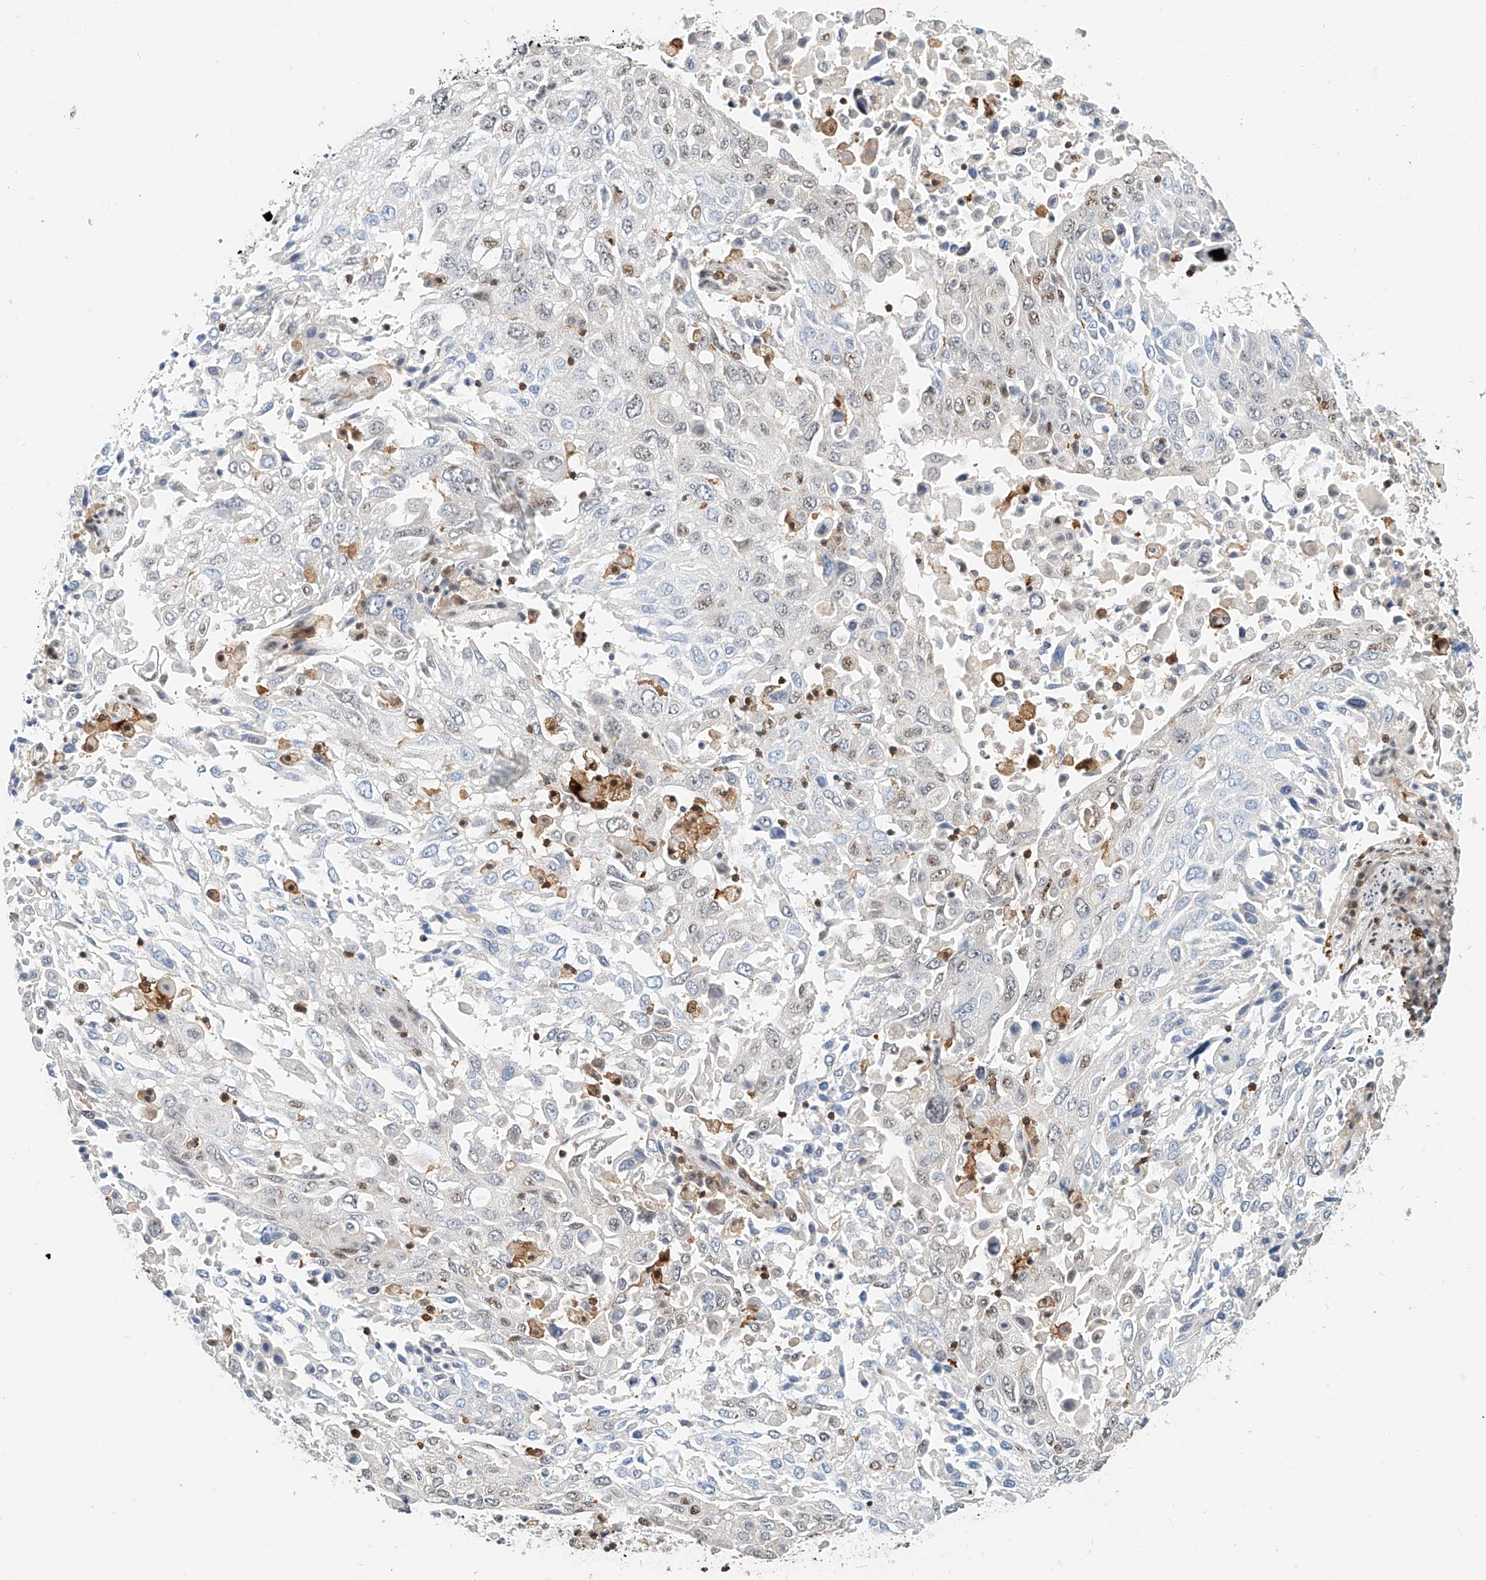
{"staining": {"intensity": "weak", "quantity": "<25%", "location": "nuclear"}, "tissue": "lung cancer", "cell_type": "Tumor cells", "image_type": "cancer", "snomed": [{"axis": "morphology", "description": "Squamous cell carcinoma, NOS"}, {"axis": "topography", "description": "Lung"}], "caption": "Immunohistochemistry image of squamous cell carcinoma (lung) stained for a protein (brown), which reveals no positivity in tumor cells.", "gene": "MICAL1", "patient": {"sex": "male", "age": 65}}